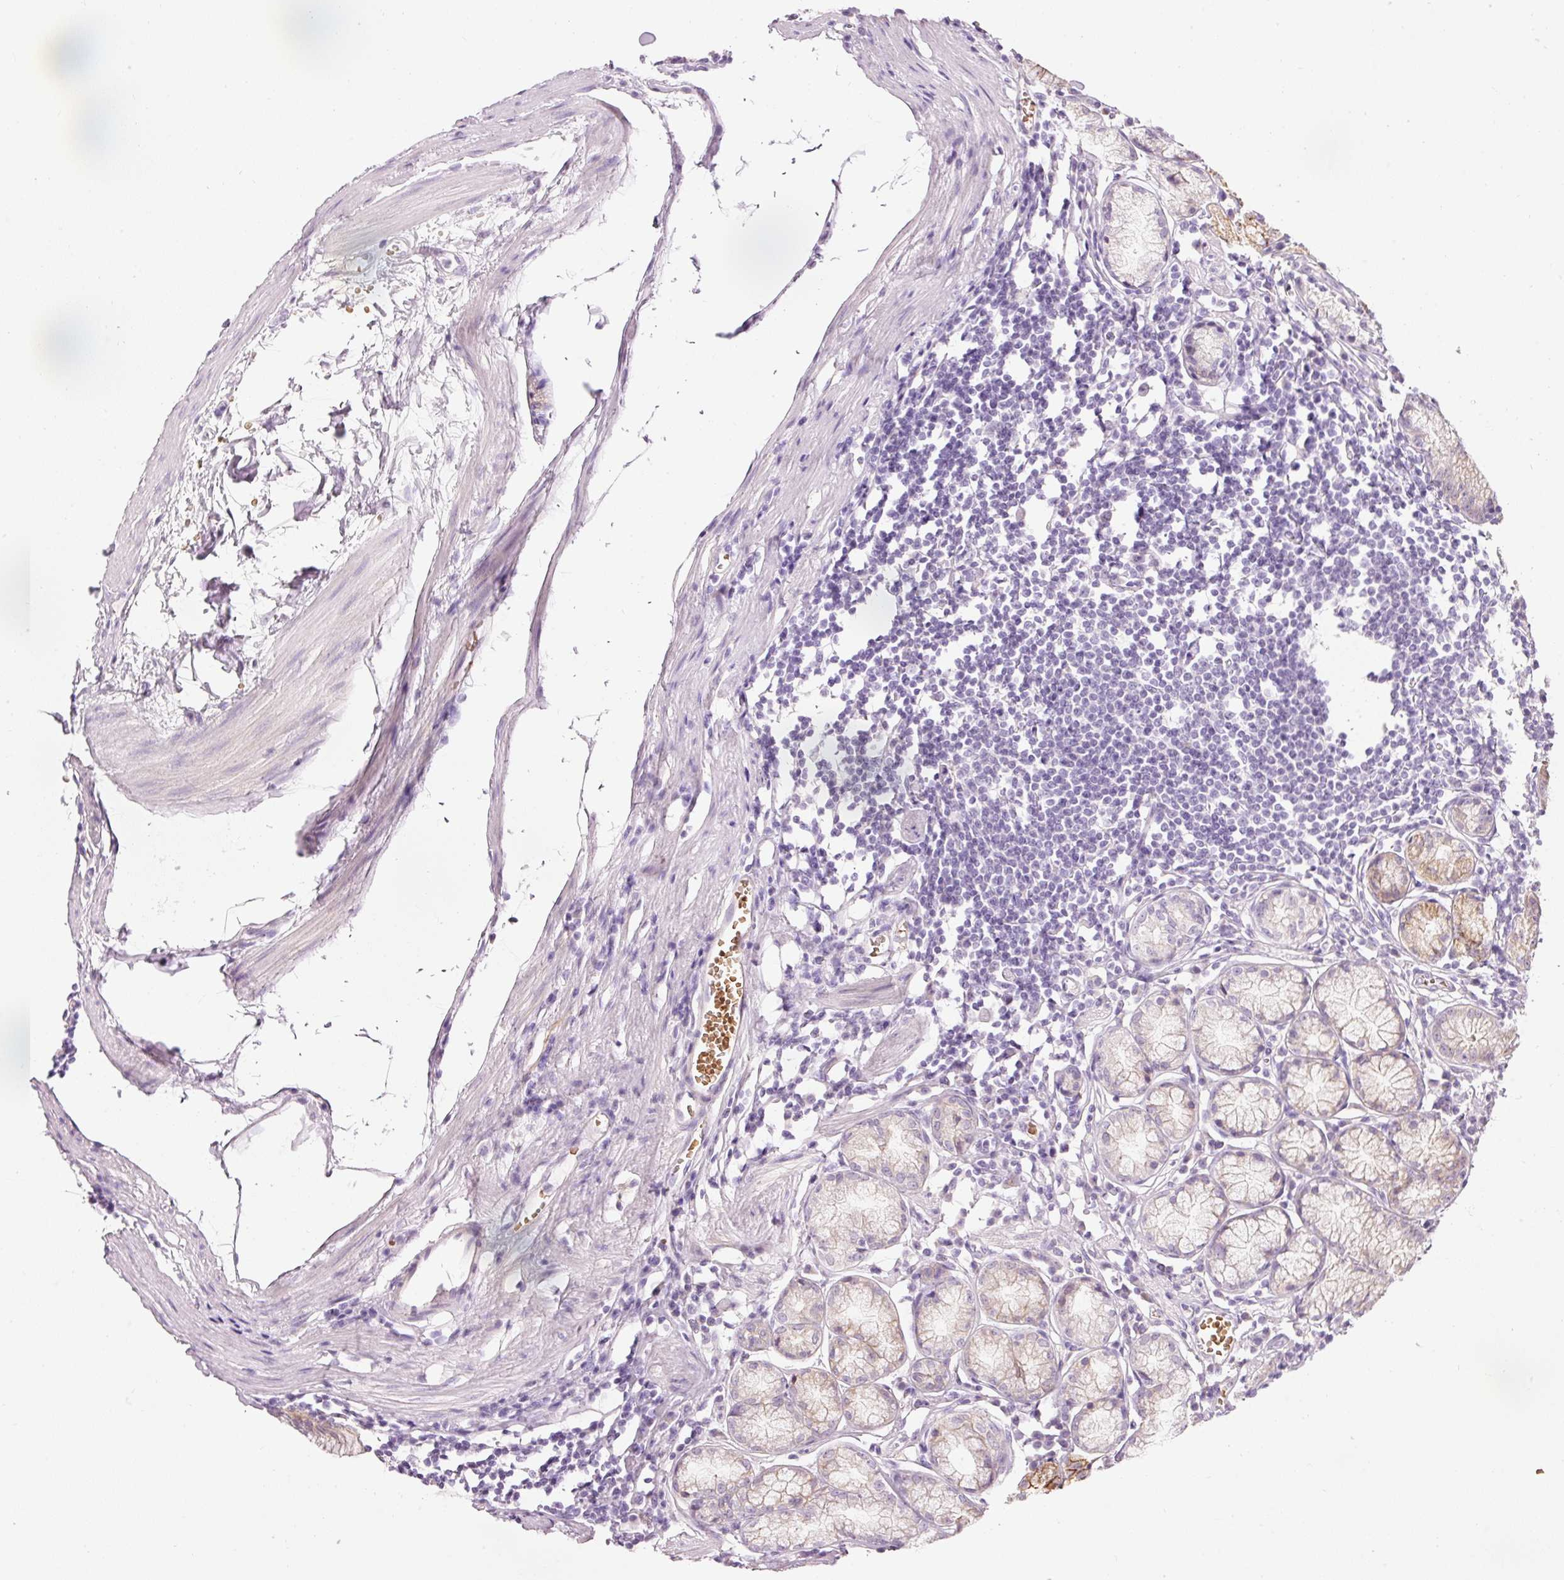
{"staining": {"intensity": "strong", "quantity": "25%-75%", "location": "cytoplasmic/membranous"}, "tissue": "stomach", "cell_type": "Glandular cells", "image_type": "normal", "snomed": [{"axis": "morphology", "description": "Normal tissue, NOS"}, {"axis": "topography", "description": "Stomach"}], "caption": "Protein staining demonstrates strong cytoplasmic/membranous positivity in approximately 25%-75% of glandular cells in benign stomach.", "gene": "DHRS11", "patient": {"sex": "male", "age": 55}}